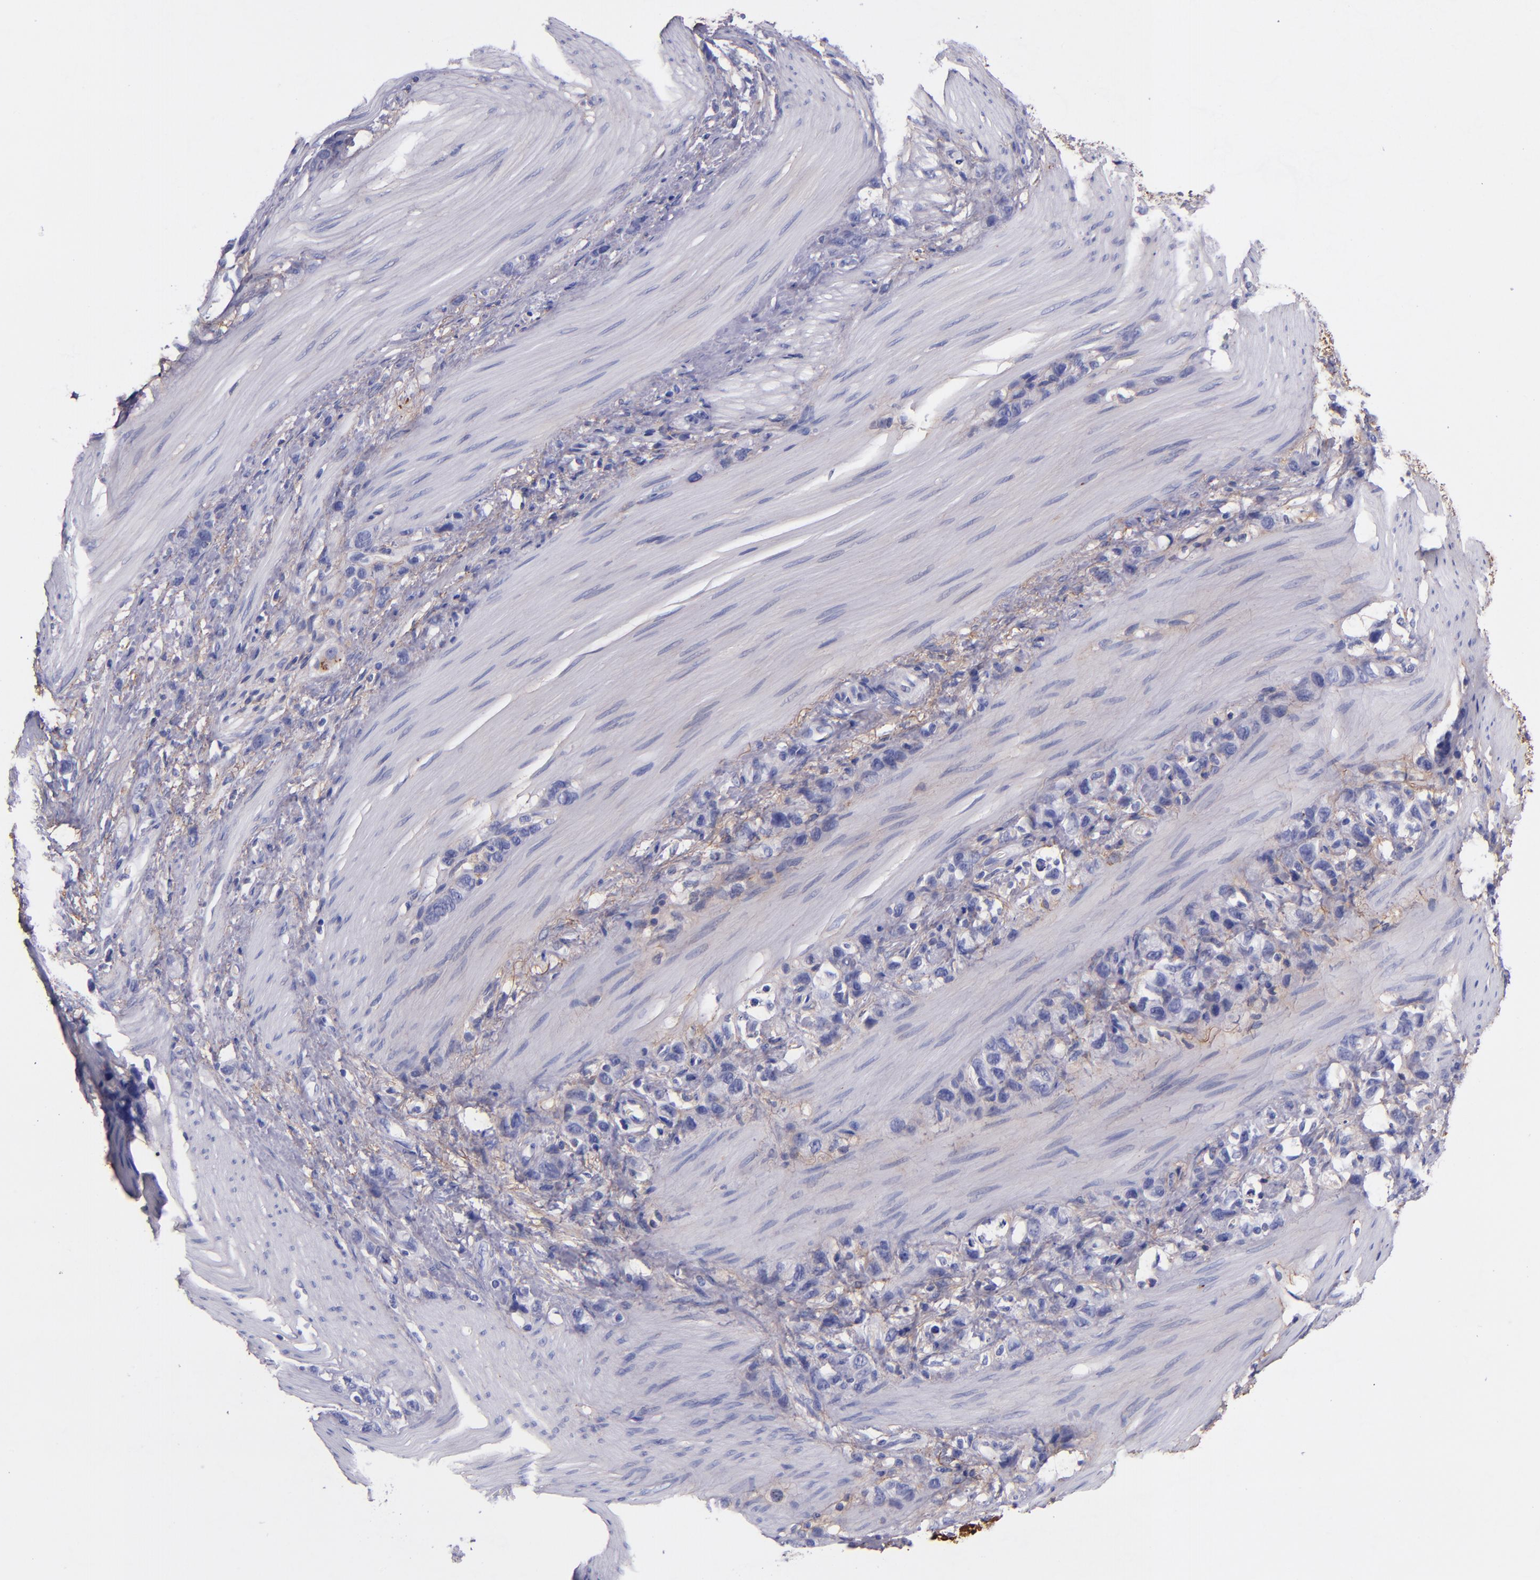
{"staining": {"intensity": "negative", "quantity": "none", "location": "none"}, "tissue": "stomach cancer", "cell_type": "Tumor cells", "image_type": "cancer", "snomed": [{"axis": "morphology", "description": "Normal tissue, NOS"}, {"axis": "morphology", "description": "Adenocarcinoma, NOS"}, {"axis": "morphology", "description": "Adenocarcinoma, High grade"}, {"axis": "topography", "description": "Stomach, upper"}, {"axis": "topography", "description": "Stomach"}], "caption": "Immunohistochemistry image of neoplastic tissue: adenocarcinoma (stomach) stained with DAB exhibits no significant protein expression in tumor cells. The staining was performed using DAB (3,3'-diaminobenzidine) to visualize the protein expression in brown, while the nuclei were stained in blue with hematoxylin (Magnification: 20x).", "gene": "IVL", "patient": {"sex": "female", "age": 65}}